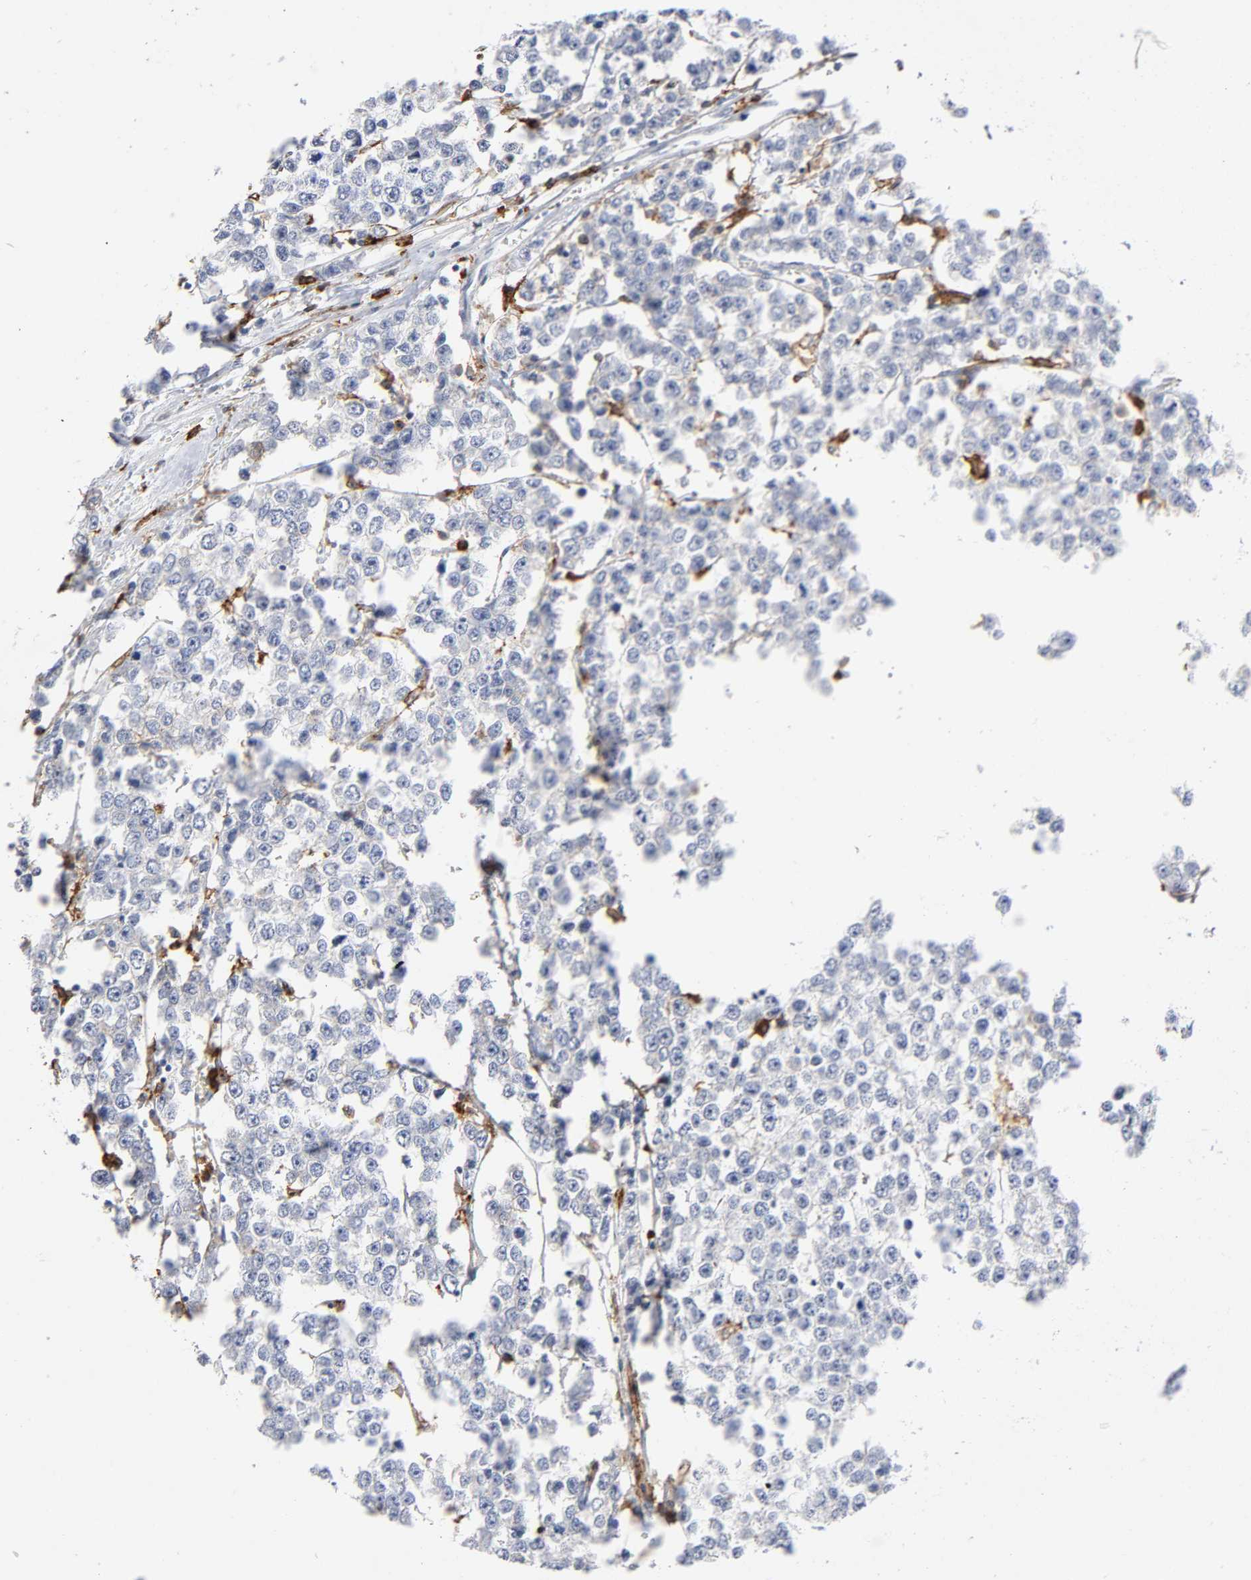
{"staining": {"intensity": "negative", "quantity": "none", "location": "none"}, "tissue": "testis cancer", "cell_type": "Tumor cells", "image_type": "cancer", "snomed": [{"axis": "morphology", "description": "Seminoma, NOS"}, {"axis": "morphology", "description": "Carcinoma, Embryonal, NOS"}, {"axis": "topography", "description": "Testis"}], "caption": "Immunohistochemical staining of human testis cancer (seminoma) displays no significant expression in tumor cells. The staining is performed using DAB brown chromogen with nuclei counter-stained in using hematoxylin.", "gene": "LYN", "patient": {"sex": "male", "age": 52}}